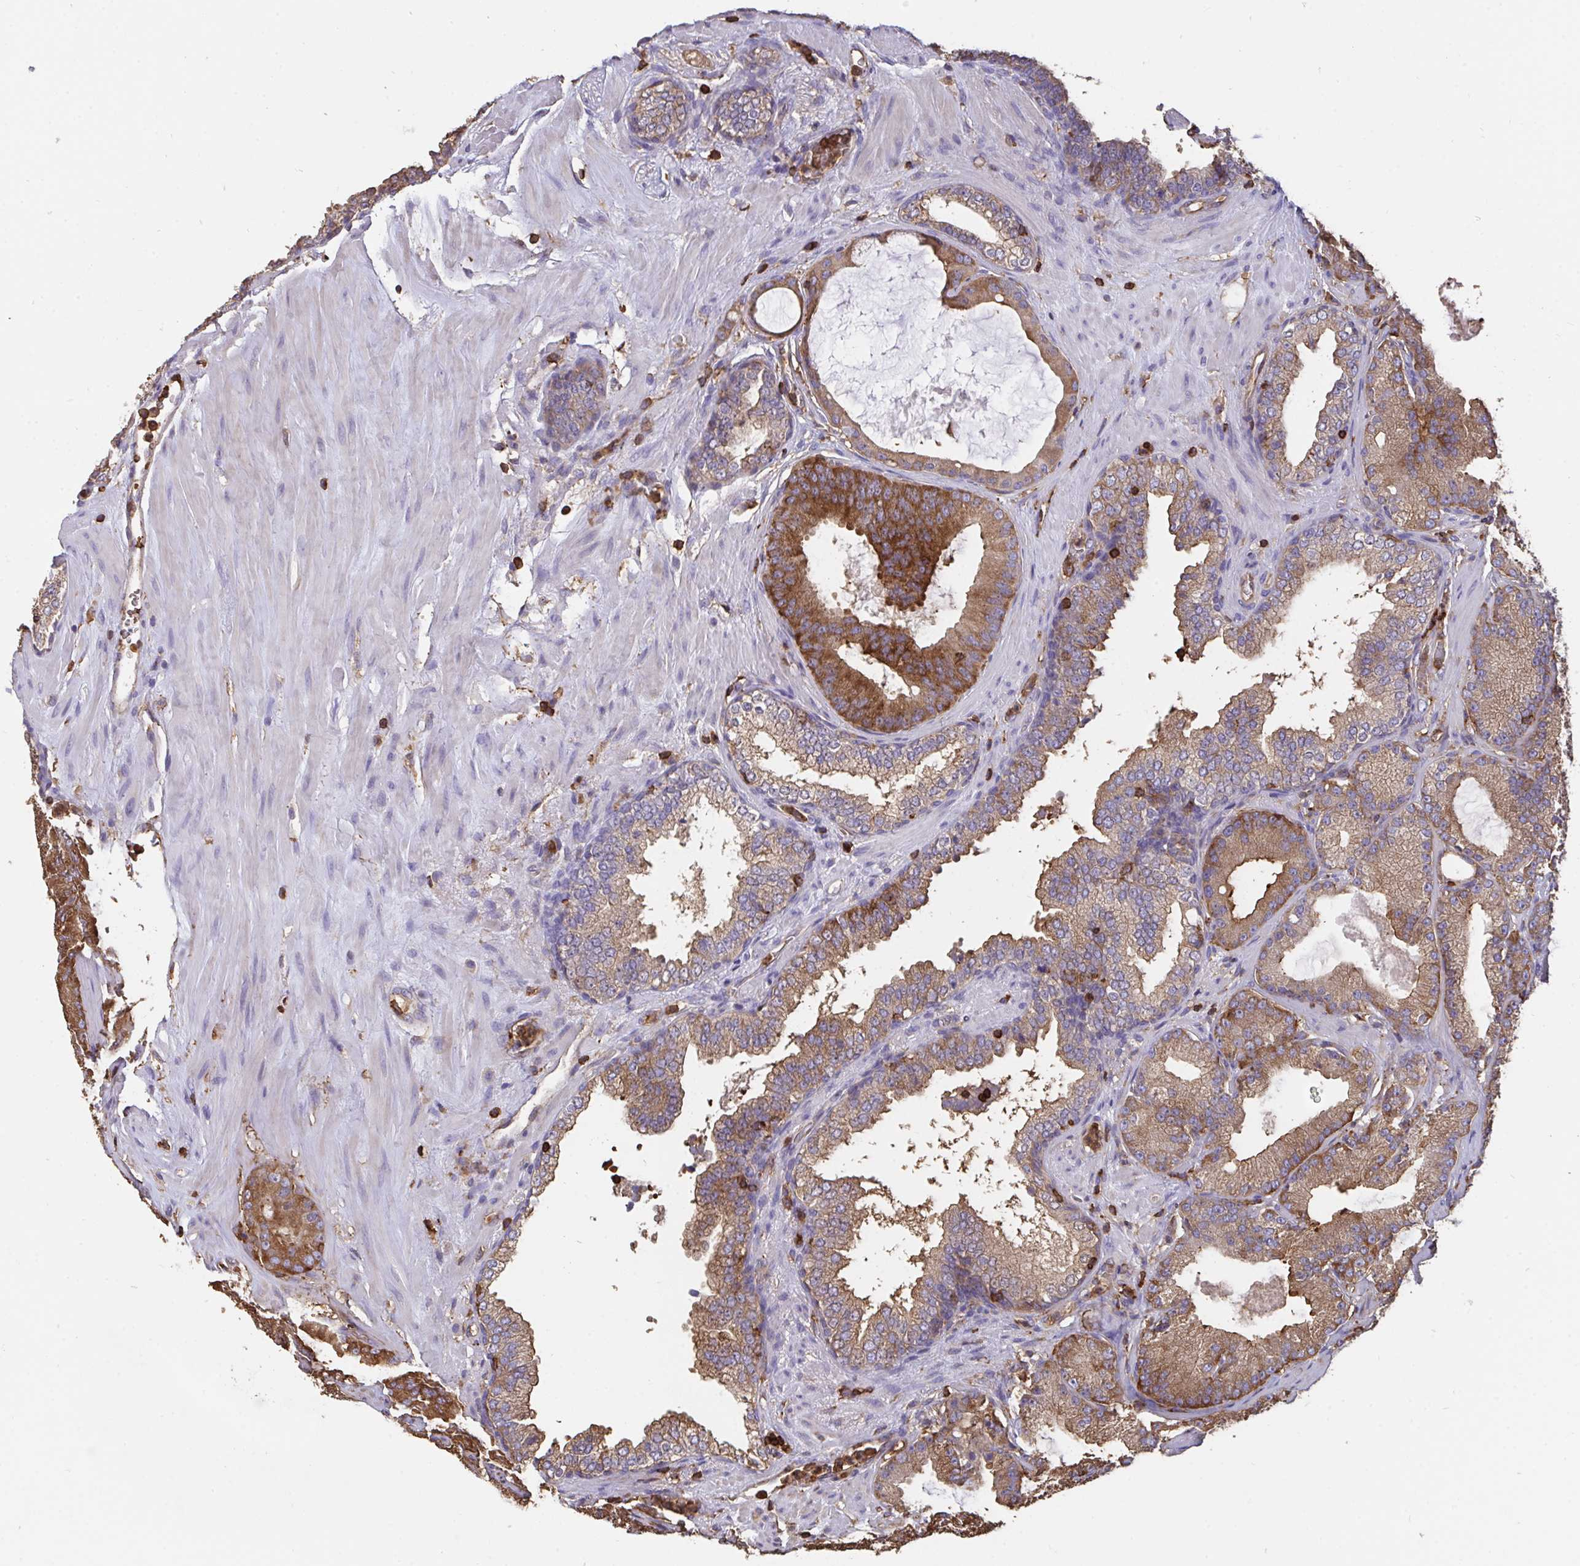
{"staining": {"intensity": "strong", "quantity": "25%-75%", "location": "cytoplasmic/membranous"}, "tissue": "prostate cancer", "cell_type": "Tumor cells", "image_type": "cancer", "snomed": [{"axis": "morphology", "description": "Adenocarcinoma, High grade"}, {"axis": "topography", "description": "Prostate"}], "caption": "High-power microscopy captured an immunohistochemistry image of prostate cancer (high-grade adenocarcinoma), revealing strong cytoplasmic/membranous expression in approximately 25%-75% of tumor cells.", "gene": "CFL1", "patient": {"sex": "male", "age": 65}}